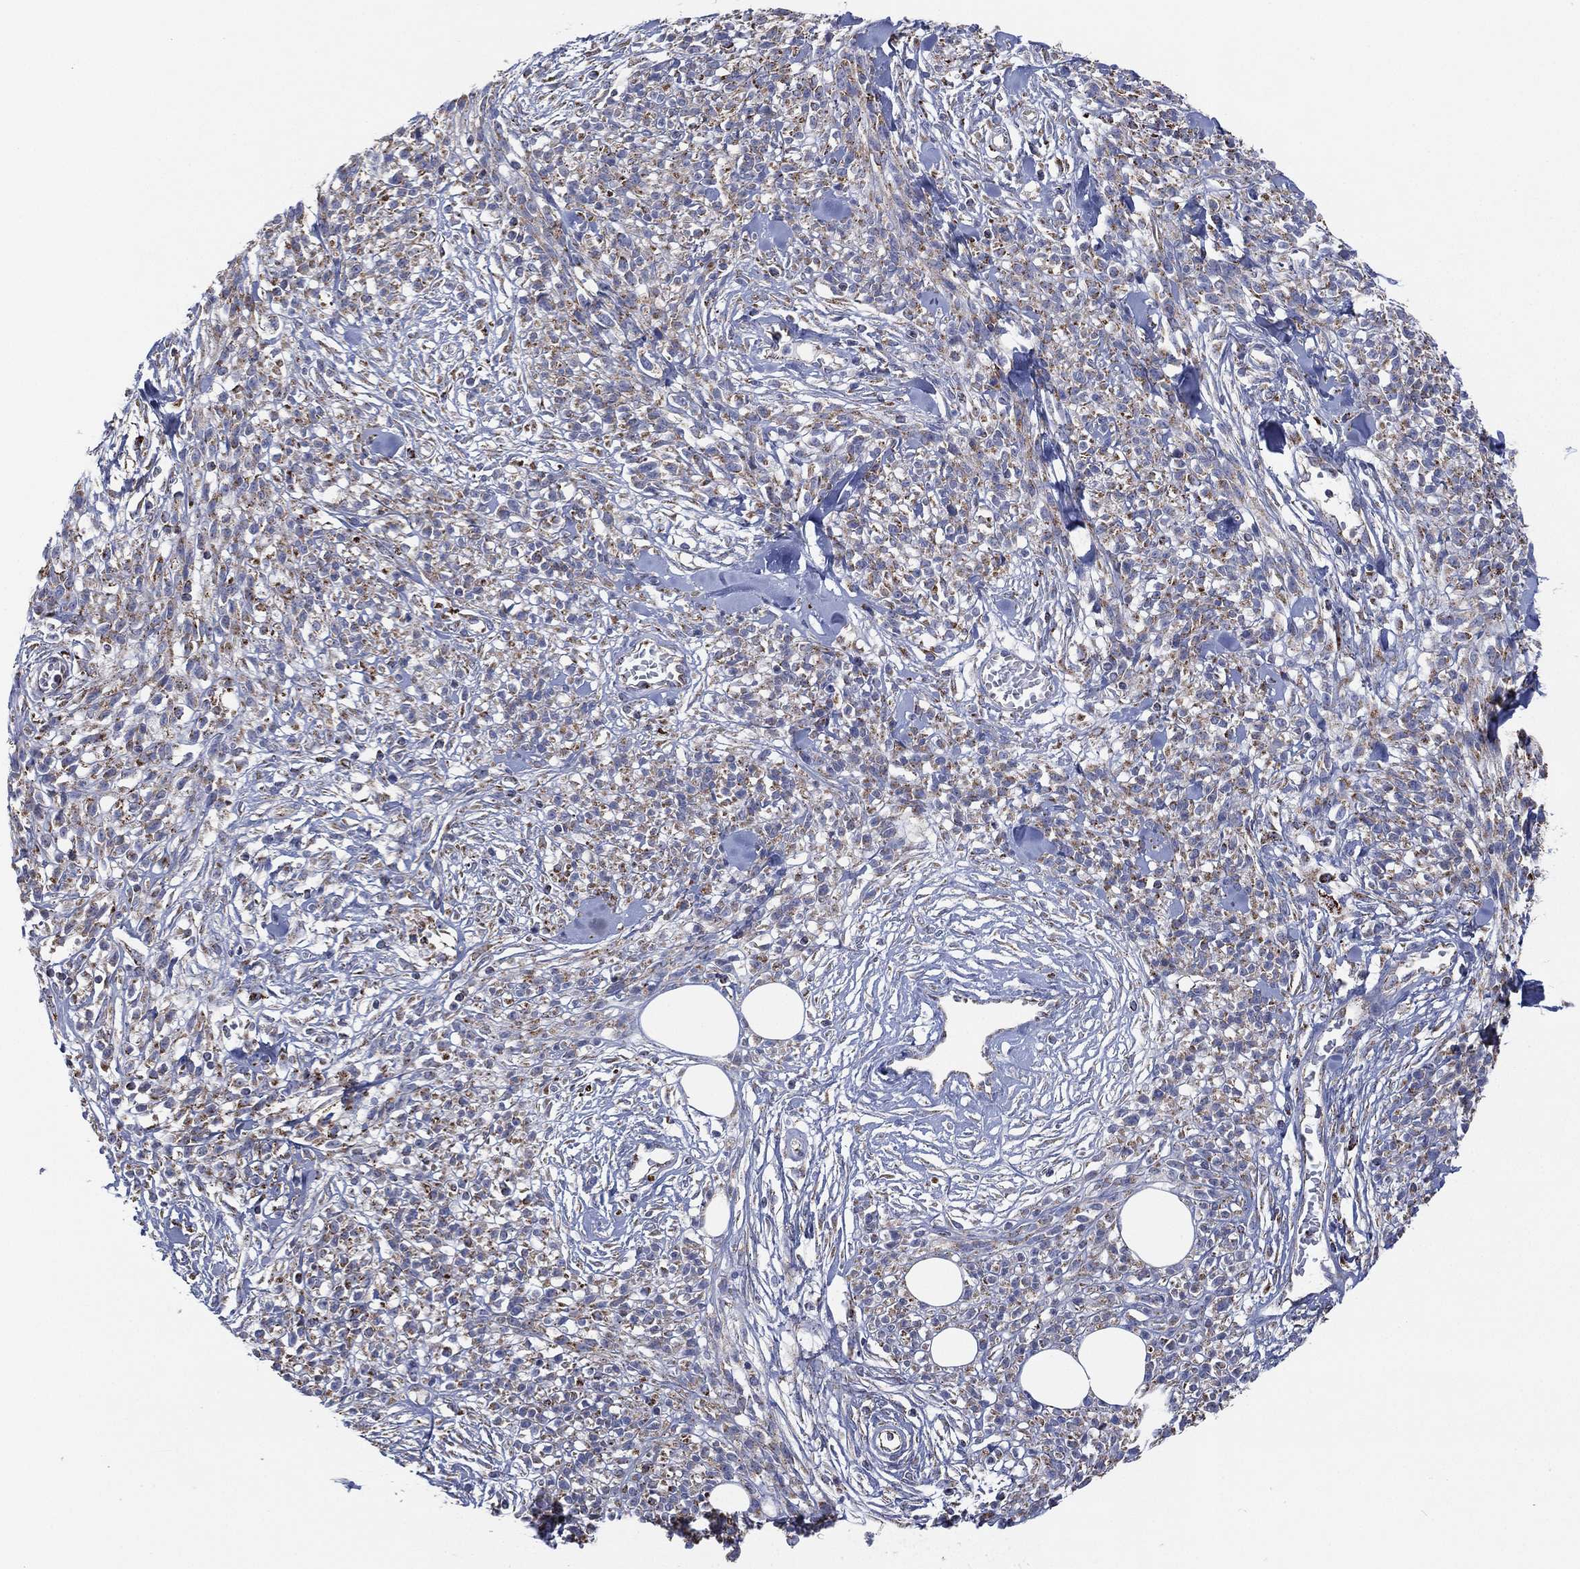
{"staining": {"intensity": "strong", "quantity": "25%-75%", "location": "cytoplasmic/membranous"}, "tissue": "melanoma", "cell_type": "Tumor cells", "image_type": "cancer", "snomed": [{"axis": "morphology", "description": "Malignant melanoma, NOS"}, {"axis": "topography", "description": "Skin"}, {"axis": "topography", "description": "Skin of trunk"}], "caption": "DAB (3,3'-diaminobenzidine) immunohistochemical staining of human melanoma displays strong cytoplasmic/membranous protein staining in approximately 25%-75% of tumor cells. The staining was performed using DAB (3,3'-diaminobenzidine) to visualize the protein expression in brown, while the nuclei were stained in blue with hematoxylin (Magnification: 20x).", "gene": "INA", "patient": {"sex": "male", "age": 74}}